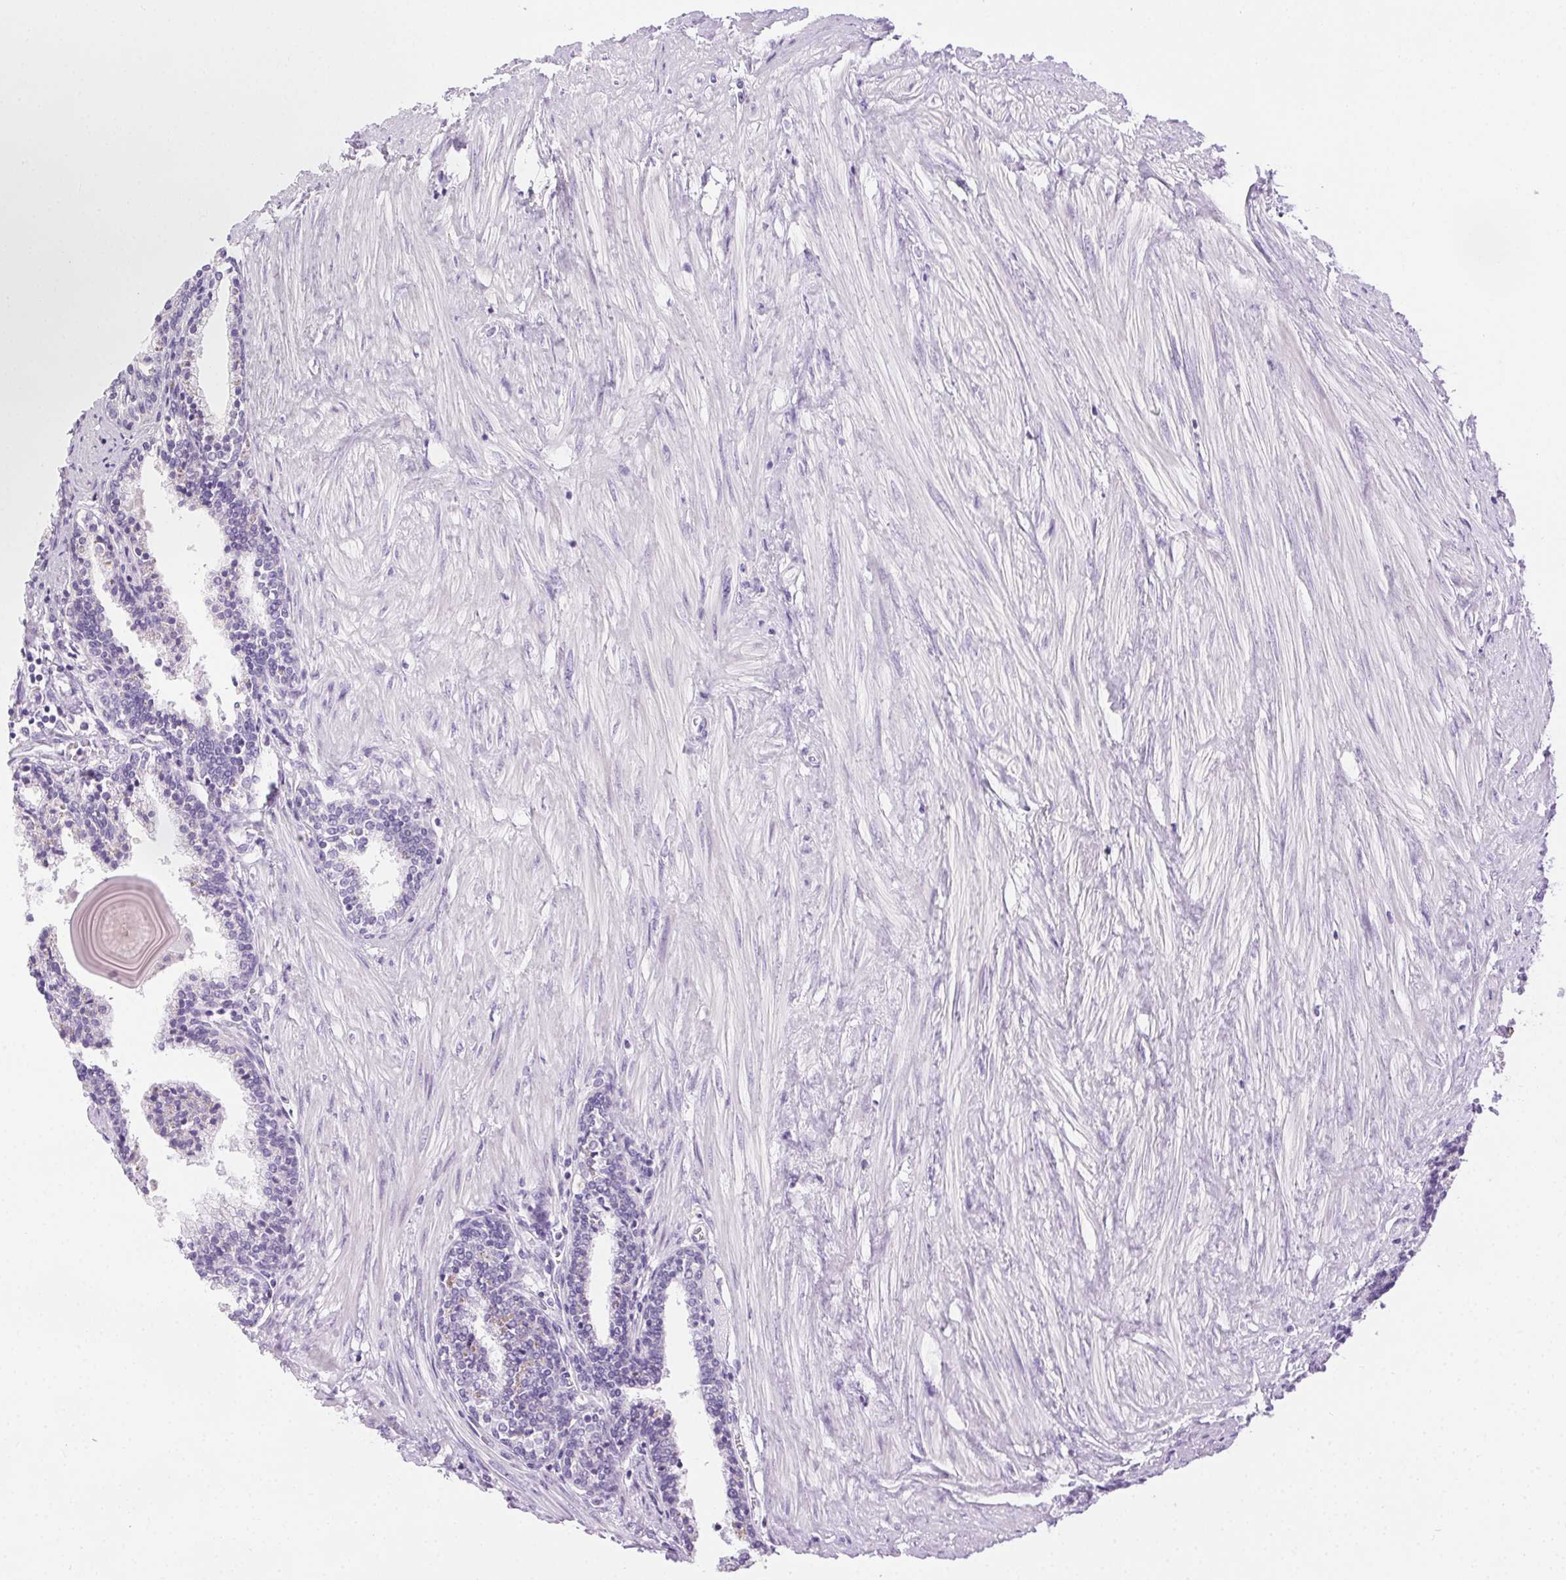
{"staining": {"intensity": "negative", "quantity": "none", "location": "none"}, "tissue": "prostate", "cell_type": "Glandular cells", "image_type": "normal", "snomed": [{"axis": "morphology", "description": "Normal tissue, NOS"}, {"axis": "topography", "description": "Prostate"}], "caption": "The photomicrograph exhibits no staining of glandular cells in unremarkable prostate.", "gene": "C20orf85", "patient": {"sex": "male", "age": 55}}